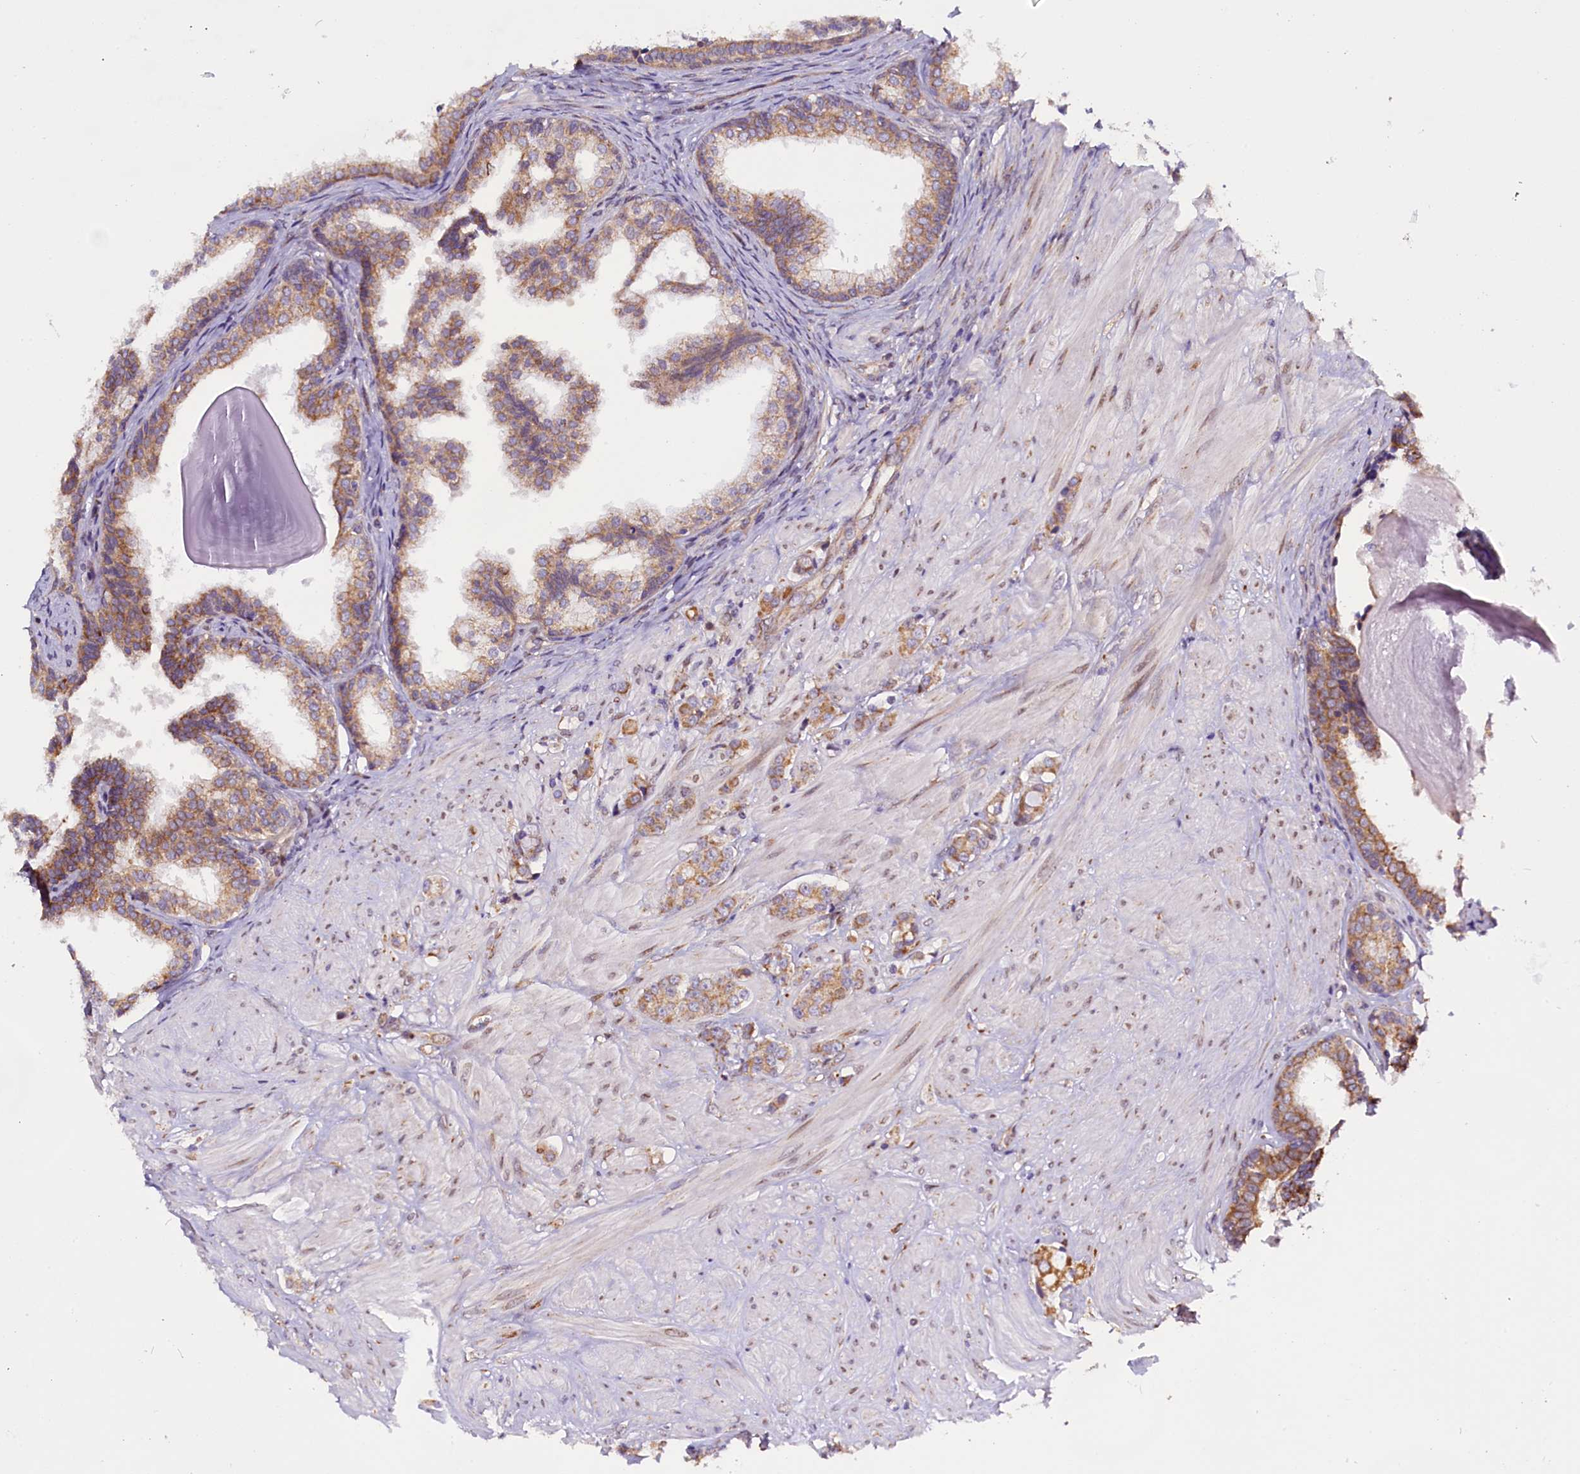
{"staining": {"intensity": "moderate", "quantity": ">75%", "location": "cytoplasmic/membranous"}, "tissue": "prostate cancer", "cell_type": "Tumor cells", "image_type": "cancer", "snomed": [{"axis": "morphology", "description": "Adenocarcinoma, High grade"}, {"axis": "topography", "description": "Prostate"}], "caption": "Protein staining of prostate cancer (adenocarcinoma (high-grade)) tissue demonstrates moderate cytoplasmic/membranous positivity in approximately >75% of tumor cells. (DAB (3,3'-diaminobenzidine) IHC with brightfield microscopy, high magnification).", "gene": "UACA", "patient": {"sex": "male", "age": 62}}